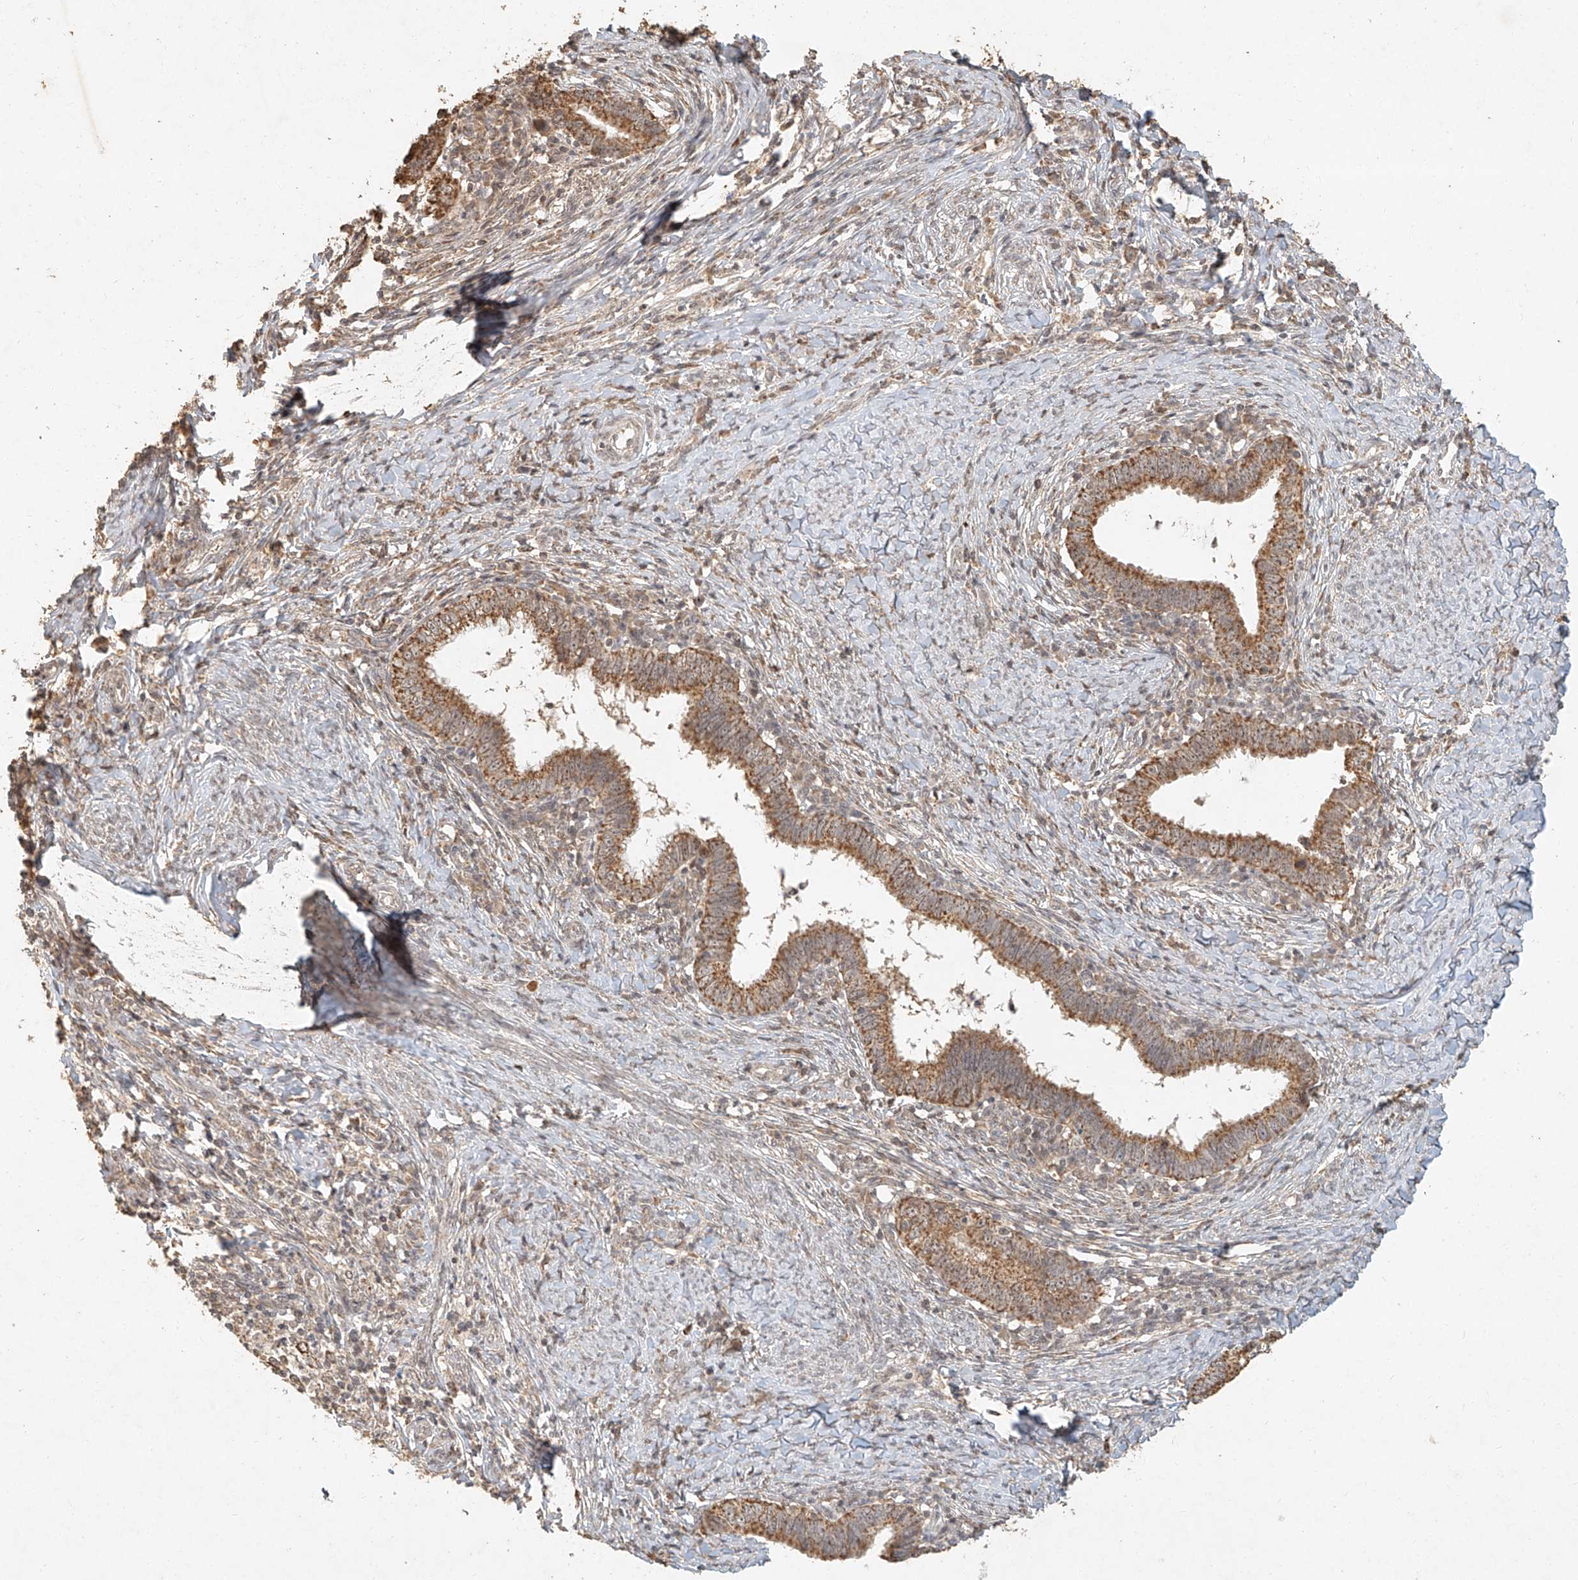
{"staining": {"intensity": "moderate", "quantity": ">75%", "location": "cytoplasmic/membranous,nuclear"}, "tissue": "cervical cancer", "cell_type": "Tumor cells", "image_type": "cancer", "snomed": [{"axis": "morphology", "description": "Adenocarcinoma, NOS"}, {"axis": "topography", "description": "Cervix"}], "caption": "Protein expression analysis of human cervical cancer (adenocarcinoma) reveals moderate cytoplasmic/membranous and nuclear staining in approximately >75% of tumor cells. Nuclei are stained in blue.", "gene": "CXorf58", "patient": {"sex": "female", "age": 36}}